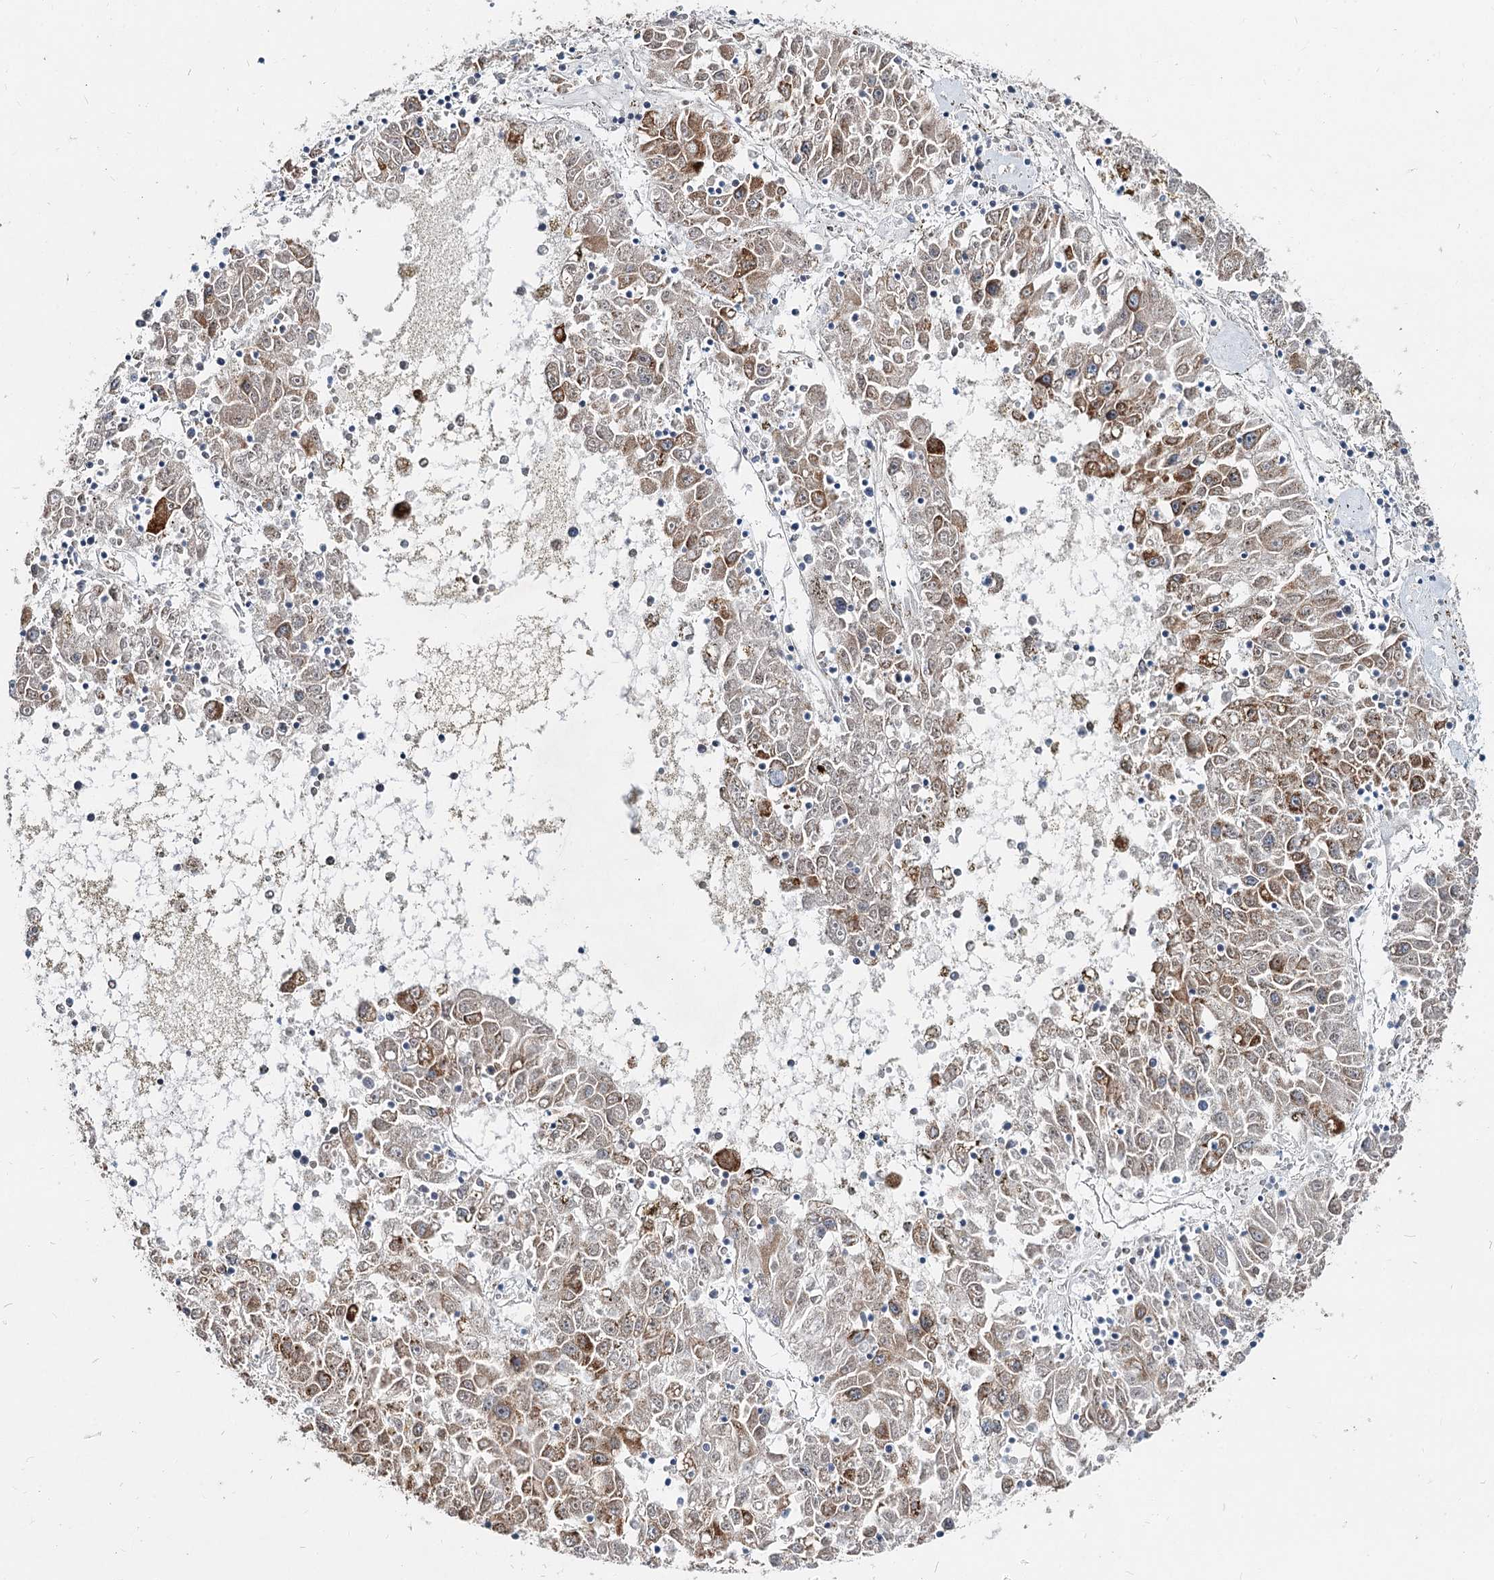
{"staining": {"intensity": "moderate", "quantity": ">75%", "location": "cytoplasmic/membranous"}, "tissue": "liver cancer", "cell_type": "Tumor cells", "image_type": "cancer", "snomed": [{"axis": "morphology", "description": "Carcinoma, Hepatocellular, NOS"}, {"axis": "topography", "description": "Liver"}], "caption": "High-magnification brightfield microscopy of hepatocellular carcinoma (liver) stained with DAB (3,3'-diaminobenzidine) (brown) and counterstained with hematoxylin (blue). tumor cells exhibit moderate cytoplasmic/membranous positivity is present in approximately>75% of cells.", "gene": "SPART", "patient": {"sex": "male", "age": 49}}